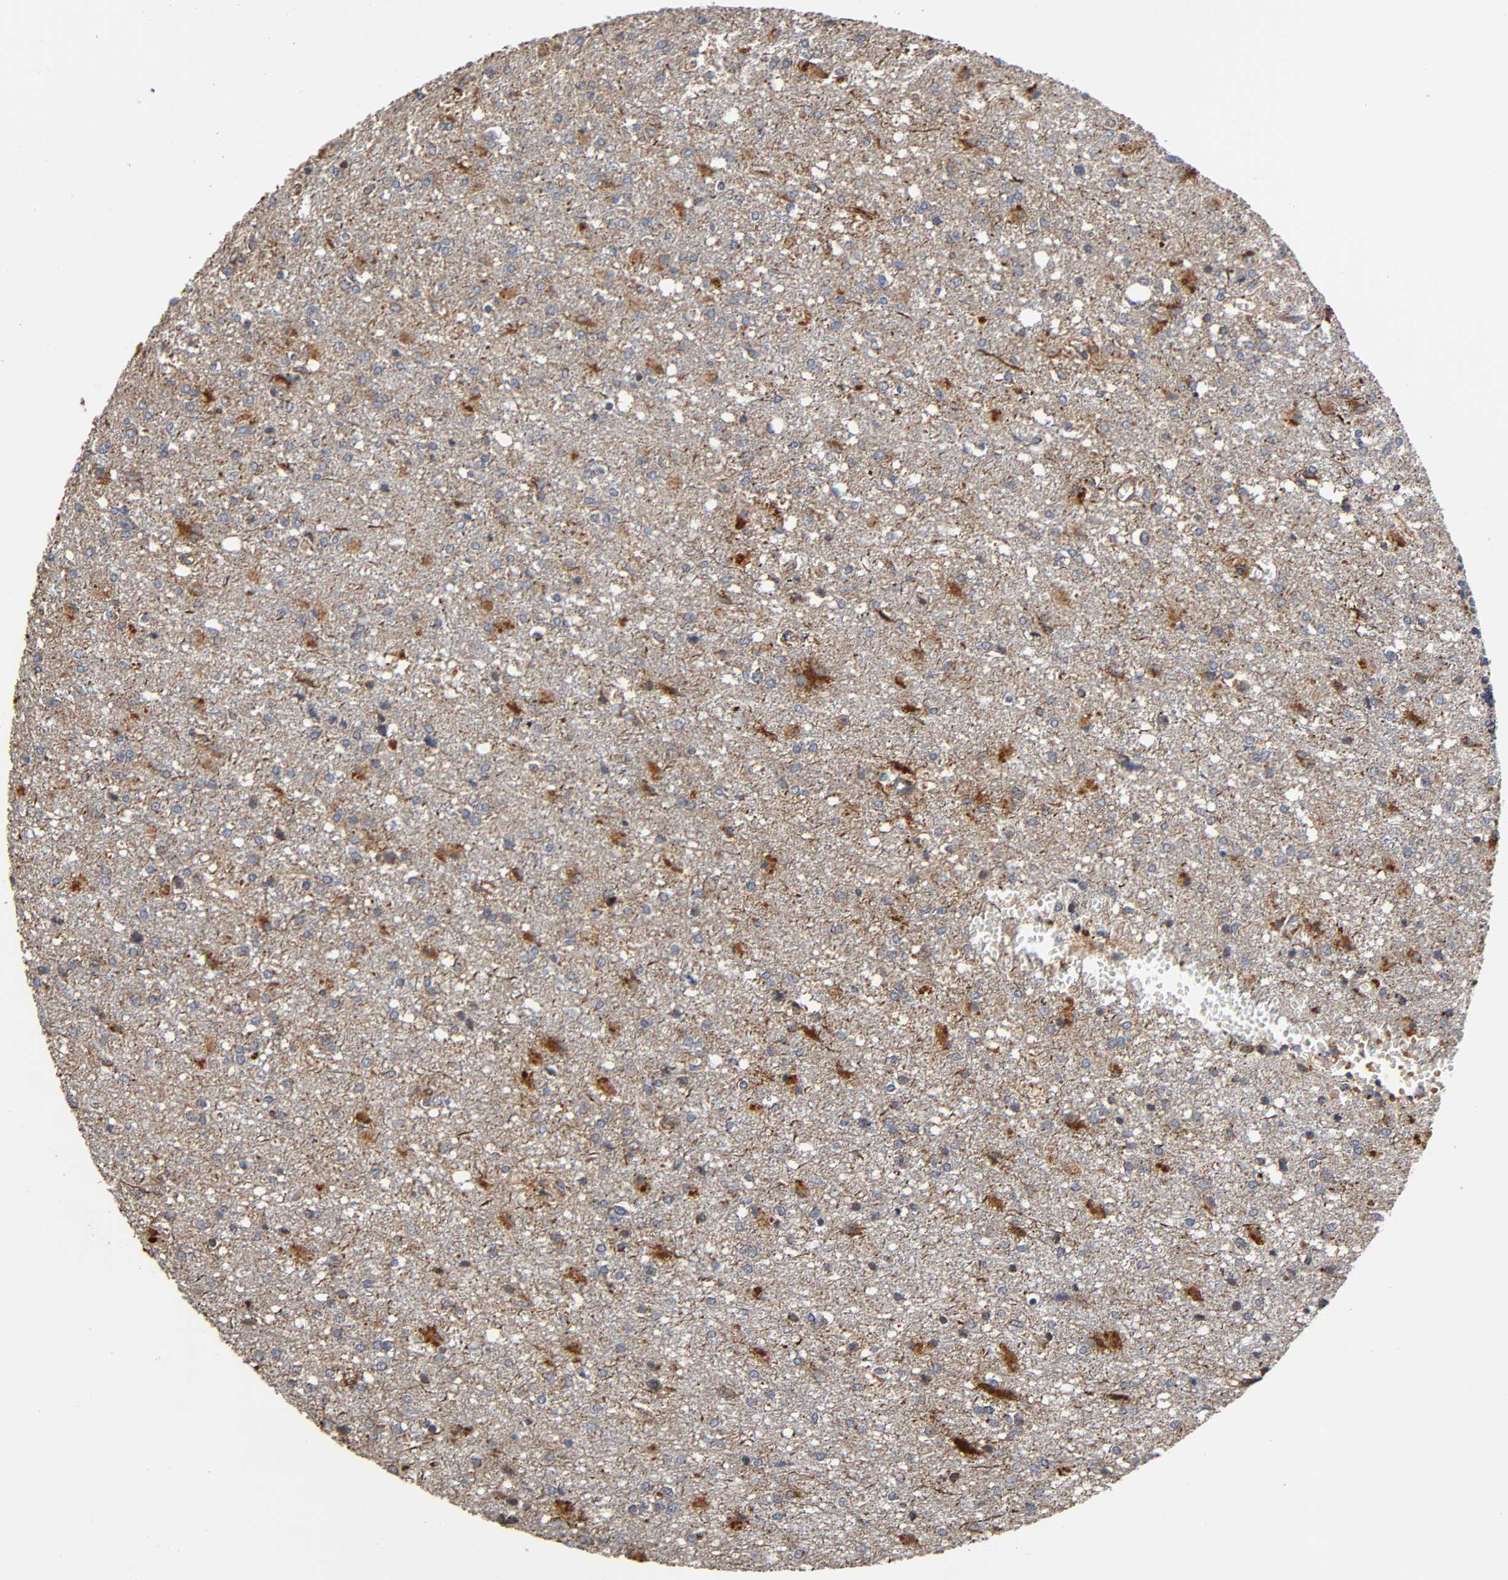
{"staining": {"intensity": "moderate", "quantity": "25%-75%", "location": "cytoplasmic/membranous"}, "tissue": "glioma", "cell_type": "Tumor cells", "image_type": "cancer", "snomed": [{"axis": "morphology", "description": "Glioma, malignant, High grade"}, {"axis": "topography", "description": "Cerebral cortex"}], "caption": "Human malignant glioma (high-grade) stained for a protein (brown) demonstrates moderate cytoplasmic/membranous positive positivity in about 25%-75% of tumor cells.", "gene": "MAP3K1", "patient": {"sex": "male", "age": 76}}